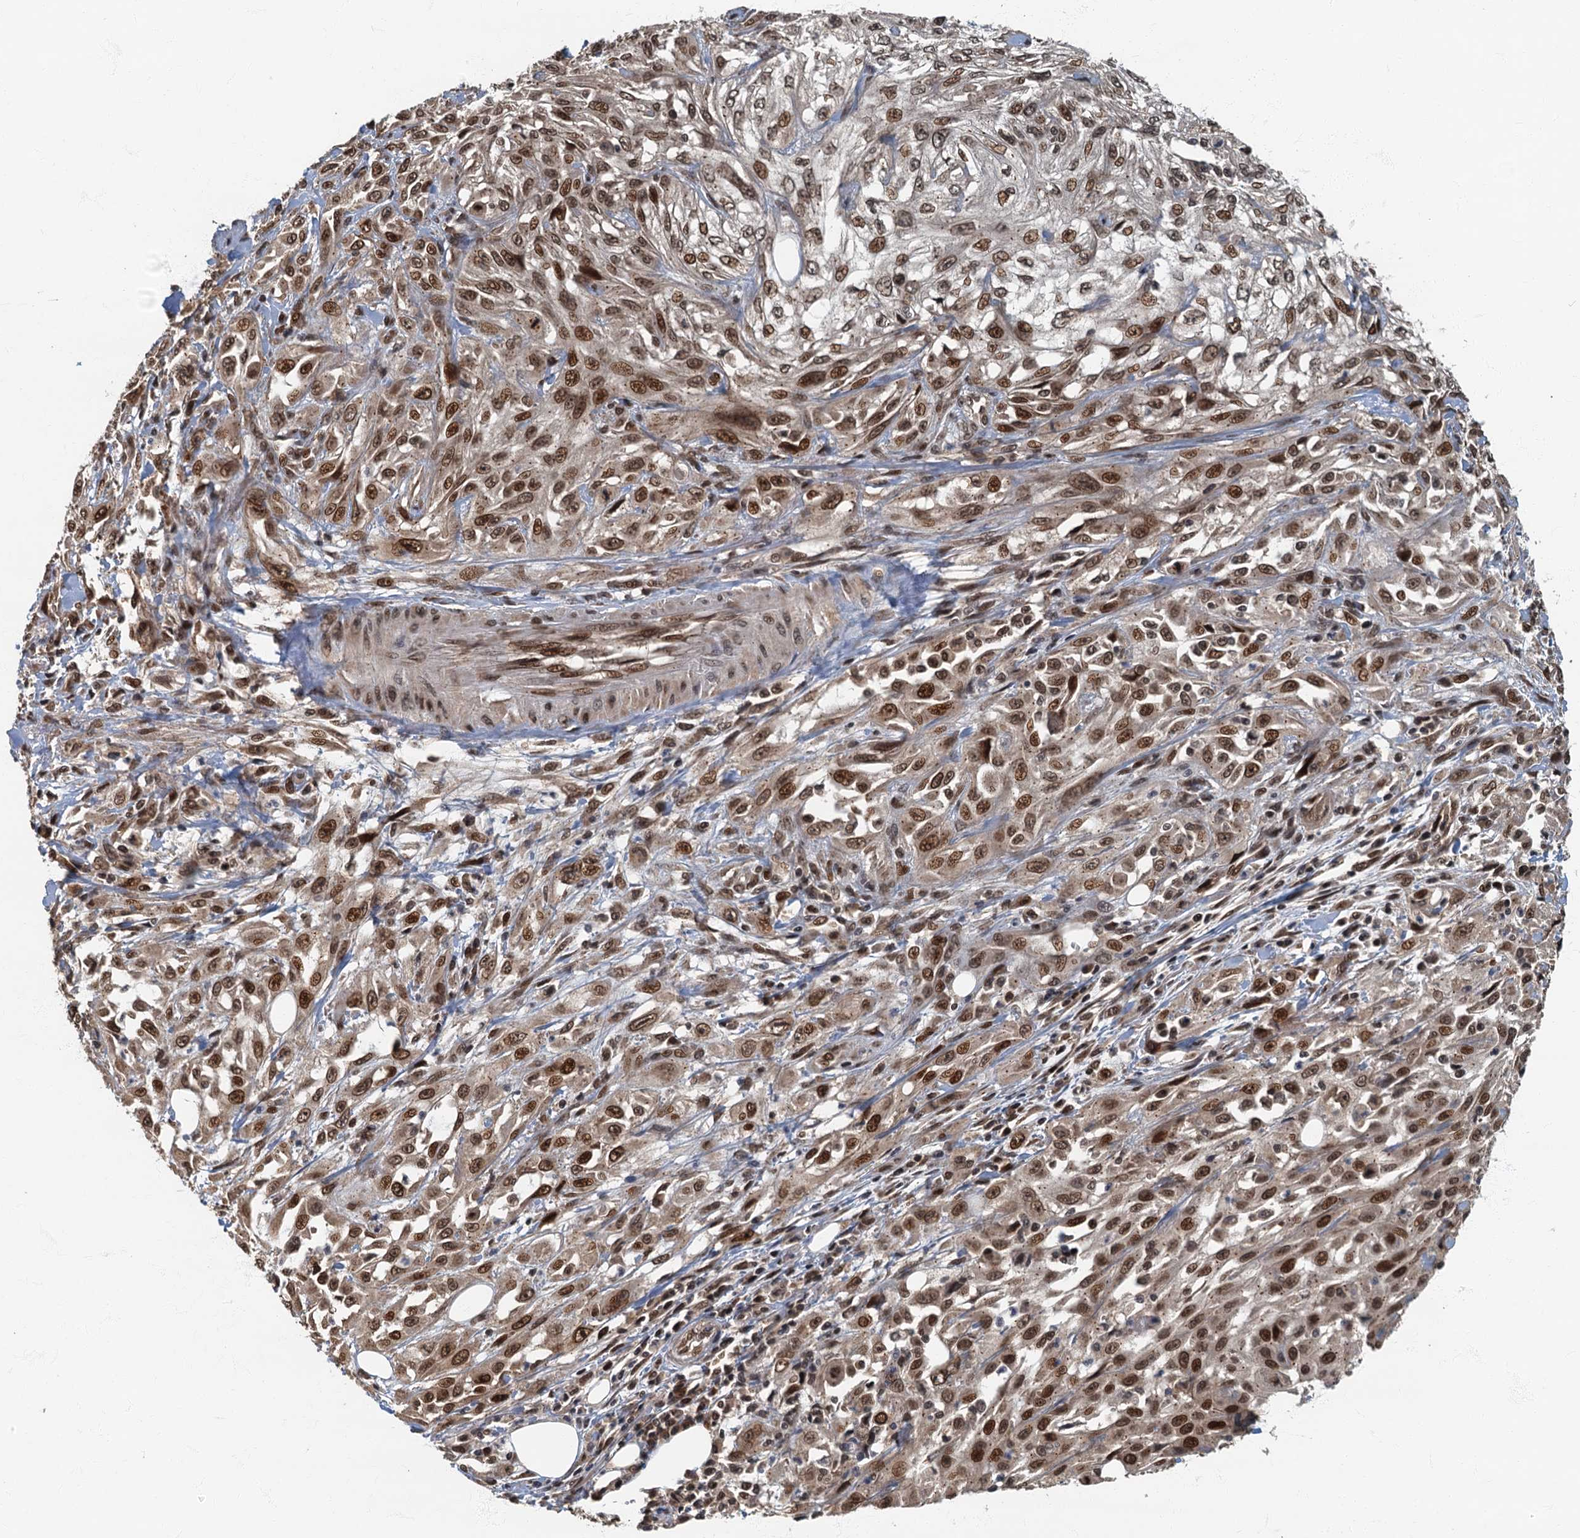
{"staining": {"intensity": "strong", "quantity": ">75%", "location": "nuclear"}, "tissue": "skin cancer", "cell_type": "Tumor cells", "image_type": "cancer", "snomed": [{"axis": "morphology", "description": "Squamous cell carcinoma, NOS"}, {"axis": "morphology", "description": "Squamous cell carcinoma, metastatic, NOS"}, {"axis": "topography", "description": "Skin"}, {"axis": "topography", "description": "Lymph node"}], "caption": "About >75% of tumor cells in metastatic squamous cell carcinoma (skin) show strong nuclear protein positivity as visualized by brown immunohistochemical staining.", "gene": "CKAP2L", "patient": {"sex": "male", "age": 75}}